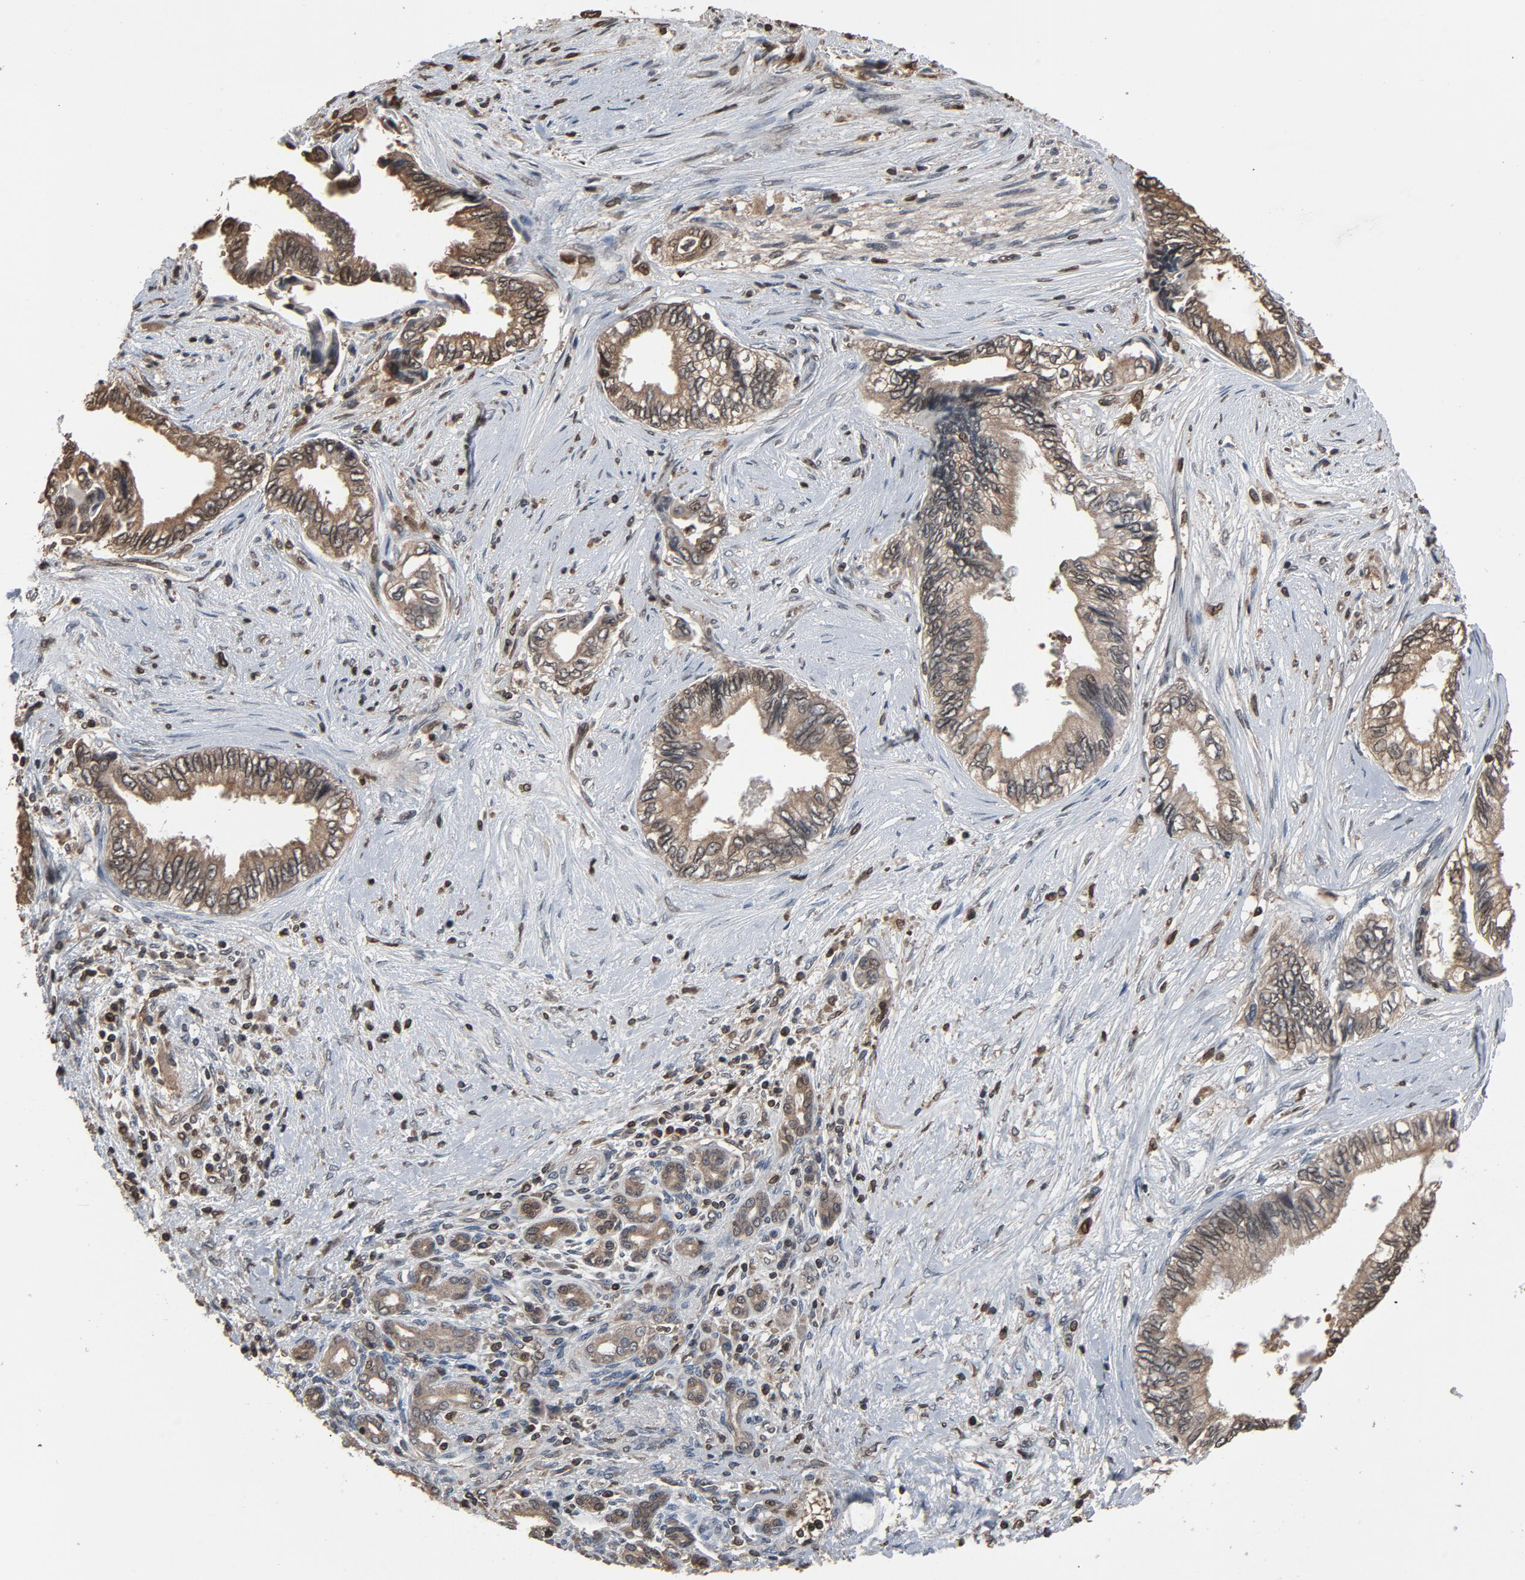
{"staining": {"intensity": "weak", "quantity": "25%-75%", "location": "cytoplasmic/membranous,nuclear"}, "tissue": "pancreatic cancer", "cell_type": "Tumor cells", "image_type": "cancer", "snomed": [{"axis": "morphology", "description": "Adenocarcinoma, NOS"}, {"axis": "topography", "description": "Pancreas"}], "caption": "Protein analysis of pancreatic cancer tissue displays weak cytoplasmic/membranous and nuclear expression in approximately 25%-75% of tumor cells.", "gene": "UBE2D1", "patient": {"sex": "female", "age": 66}}